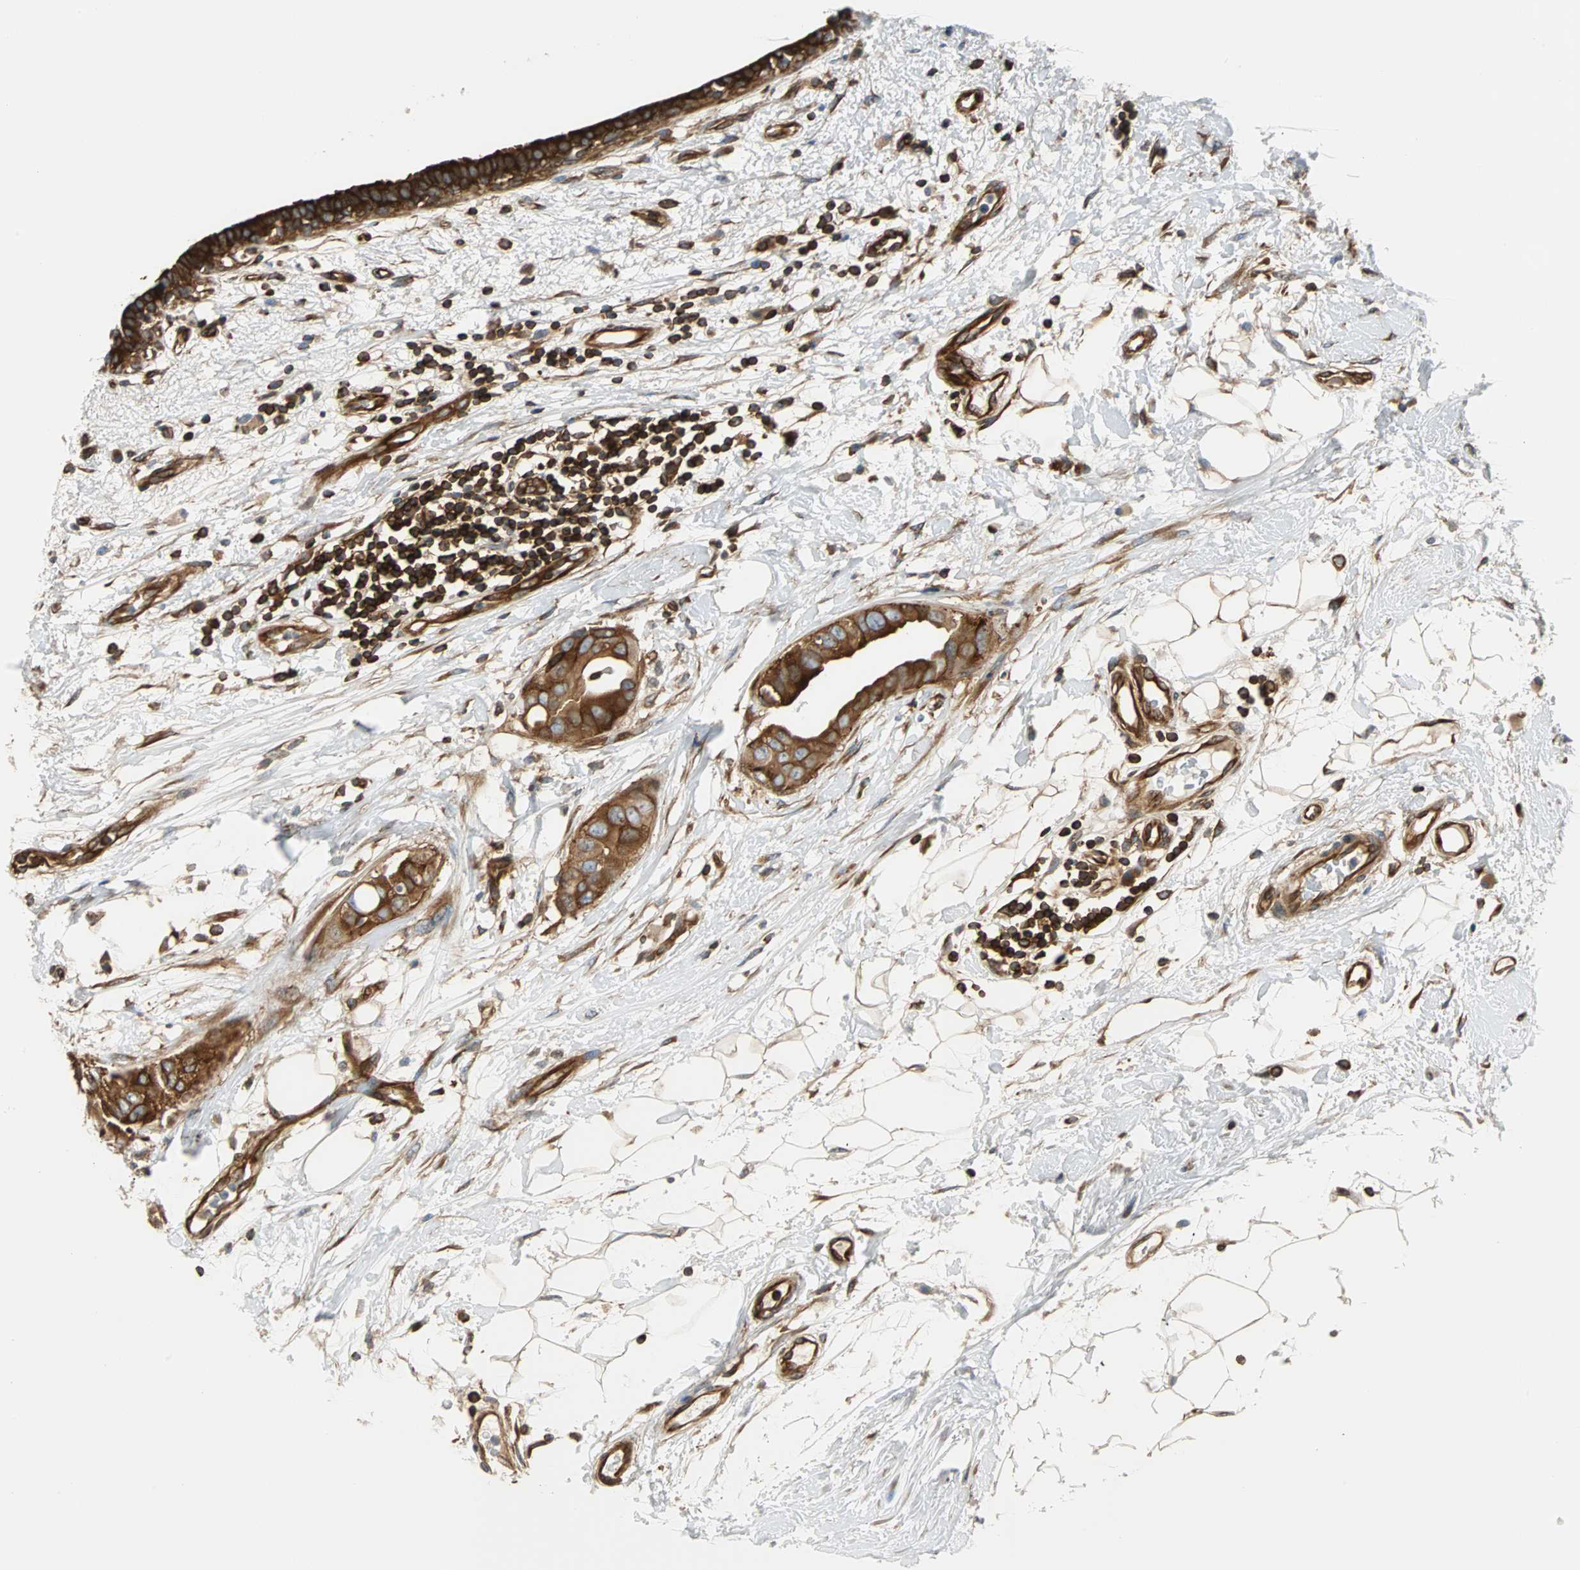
{"staining": {"intensity": "strong", "quantity": ">75%", "location": "cytoplasmic/membranous"}, "tissue": "breast cancer", "cell_type": "Tumor cells", "image_type": "cancer", "snomed": [{"axis": "morphology", "description": "Duct carcinoma"}, {"axis": "topography", "description": "Breast"}], "caption": "Brown immunohistochemical staining in breast cancer (infiltrating ductal carcinoma) shows strong cytoplasmic/membranous expression in about >75% of tumor cells. (brown staining indicates protein expression, while blue staining denotes nuclei).", "gene": "RELA", "patient": {"sex": "female", "age": 40}}